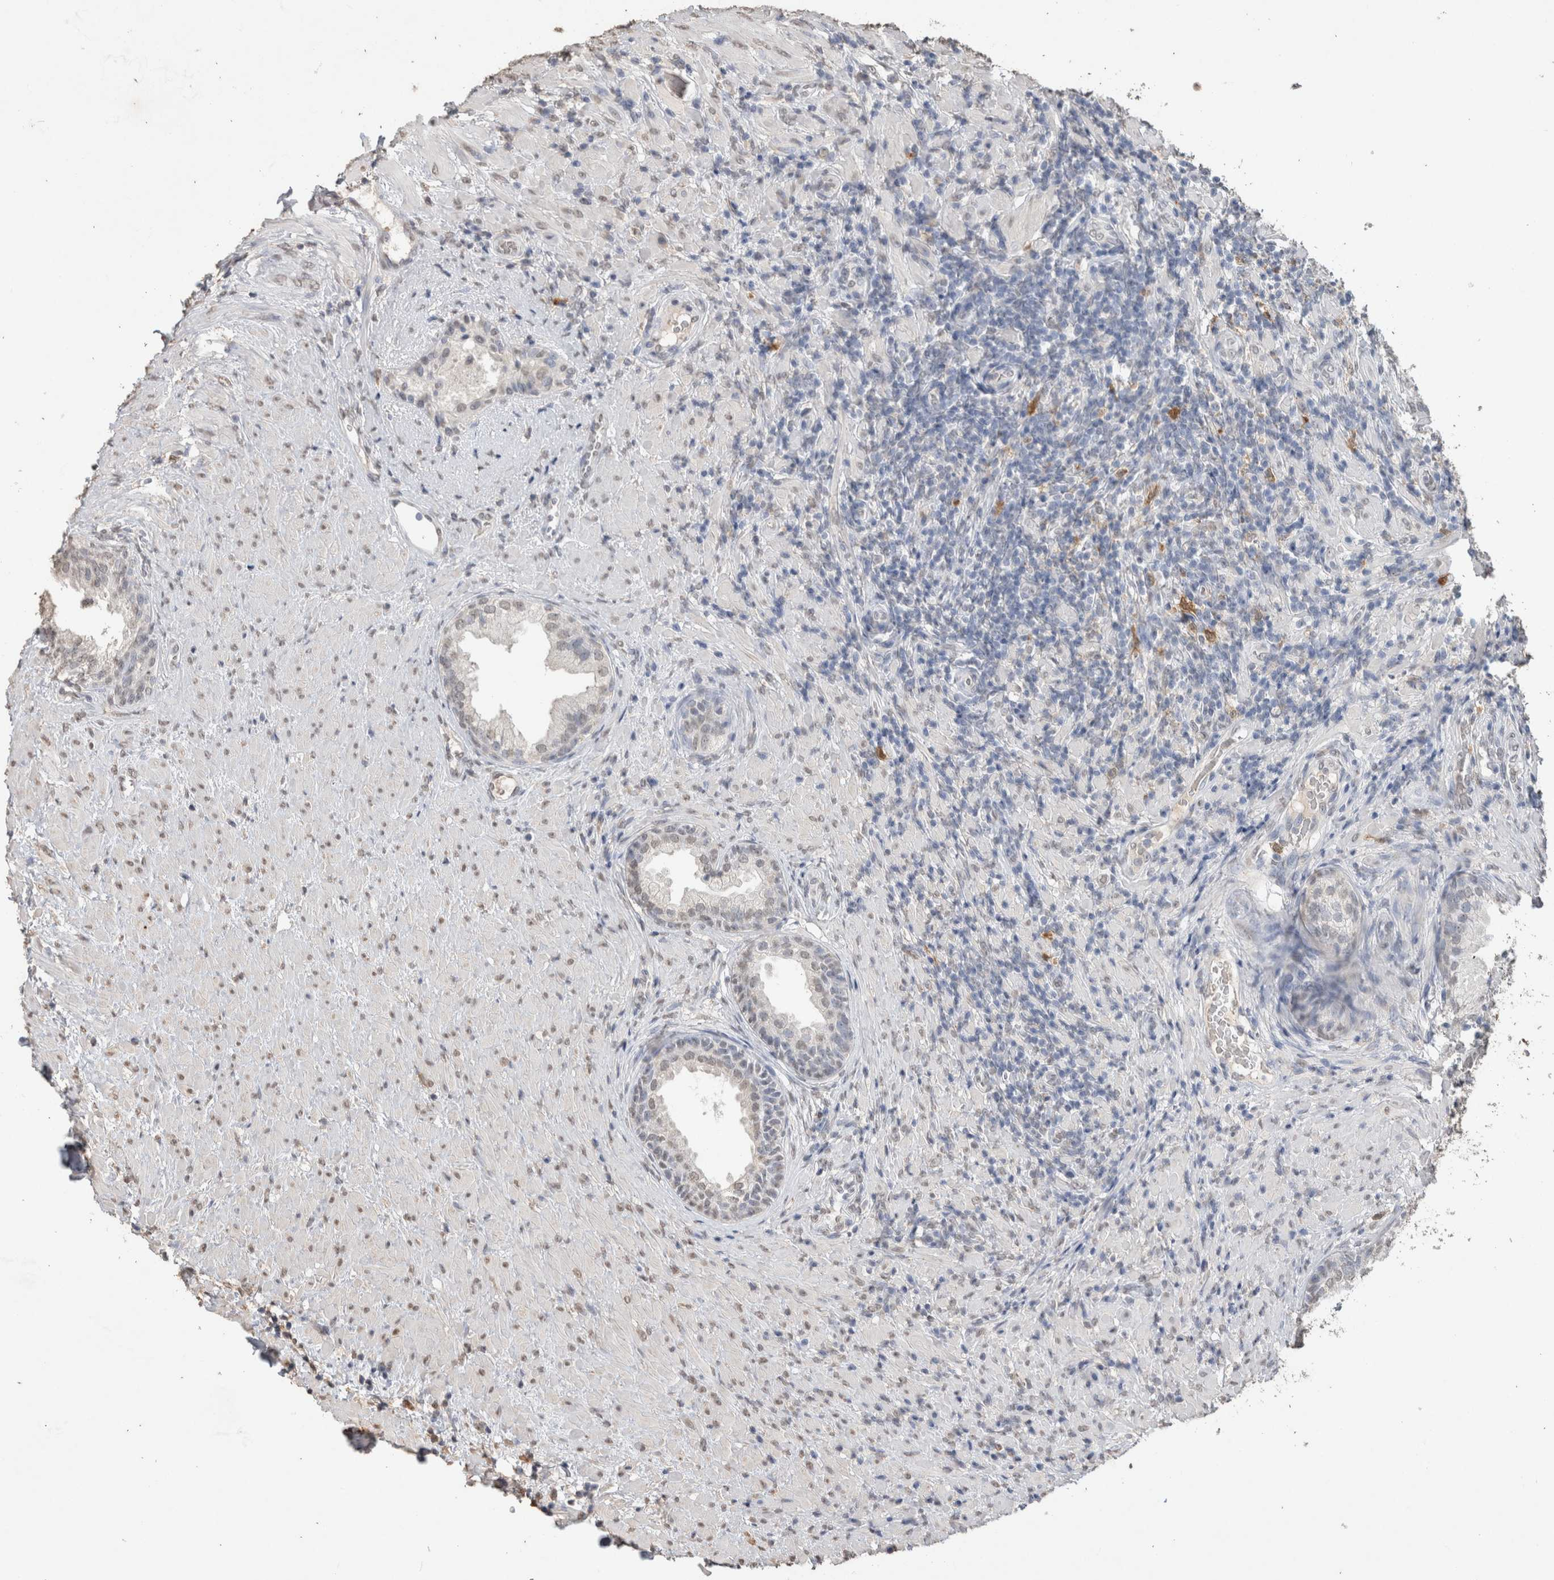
{"staining": {"intensity": "weak", "quantity": "<25%", "location": "nuclear"}, "tissue": "prostate", "cell_type": "Glandular cells", "image_type": "normal", "snomed": [{"axis": "morphology", "description": "Normal tissue, NOS"}, {"axis": "topography", "description": "Prostate"}], "caption": "There is no significant expression in glandular cells of prostate. Brightfield microscopy of immunohistochemistry stained with DAB (3,3'-diaminobenzidine) (brown) and hematoxylin (blue), captured at high magnification.", "gene": "LGALS2", "patient": {"sex": "male", "age": 76}}